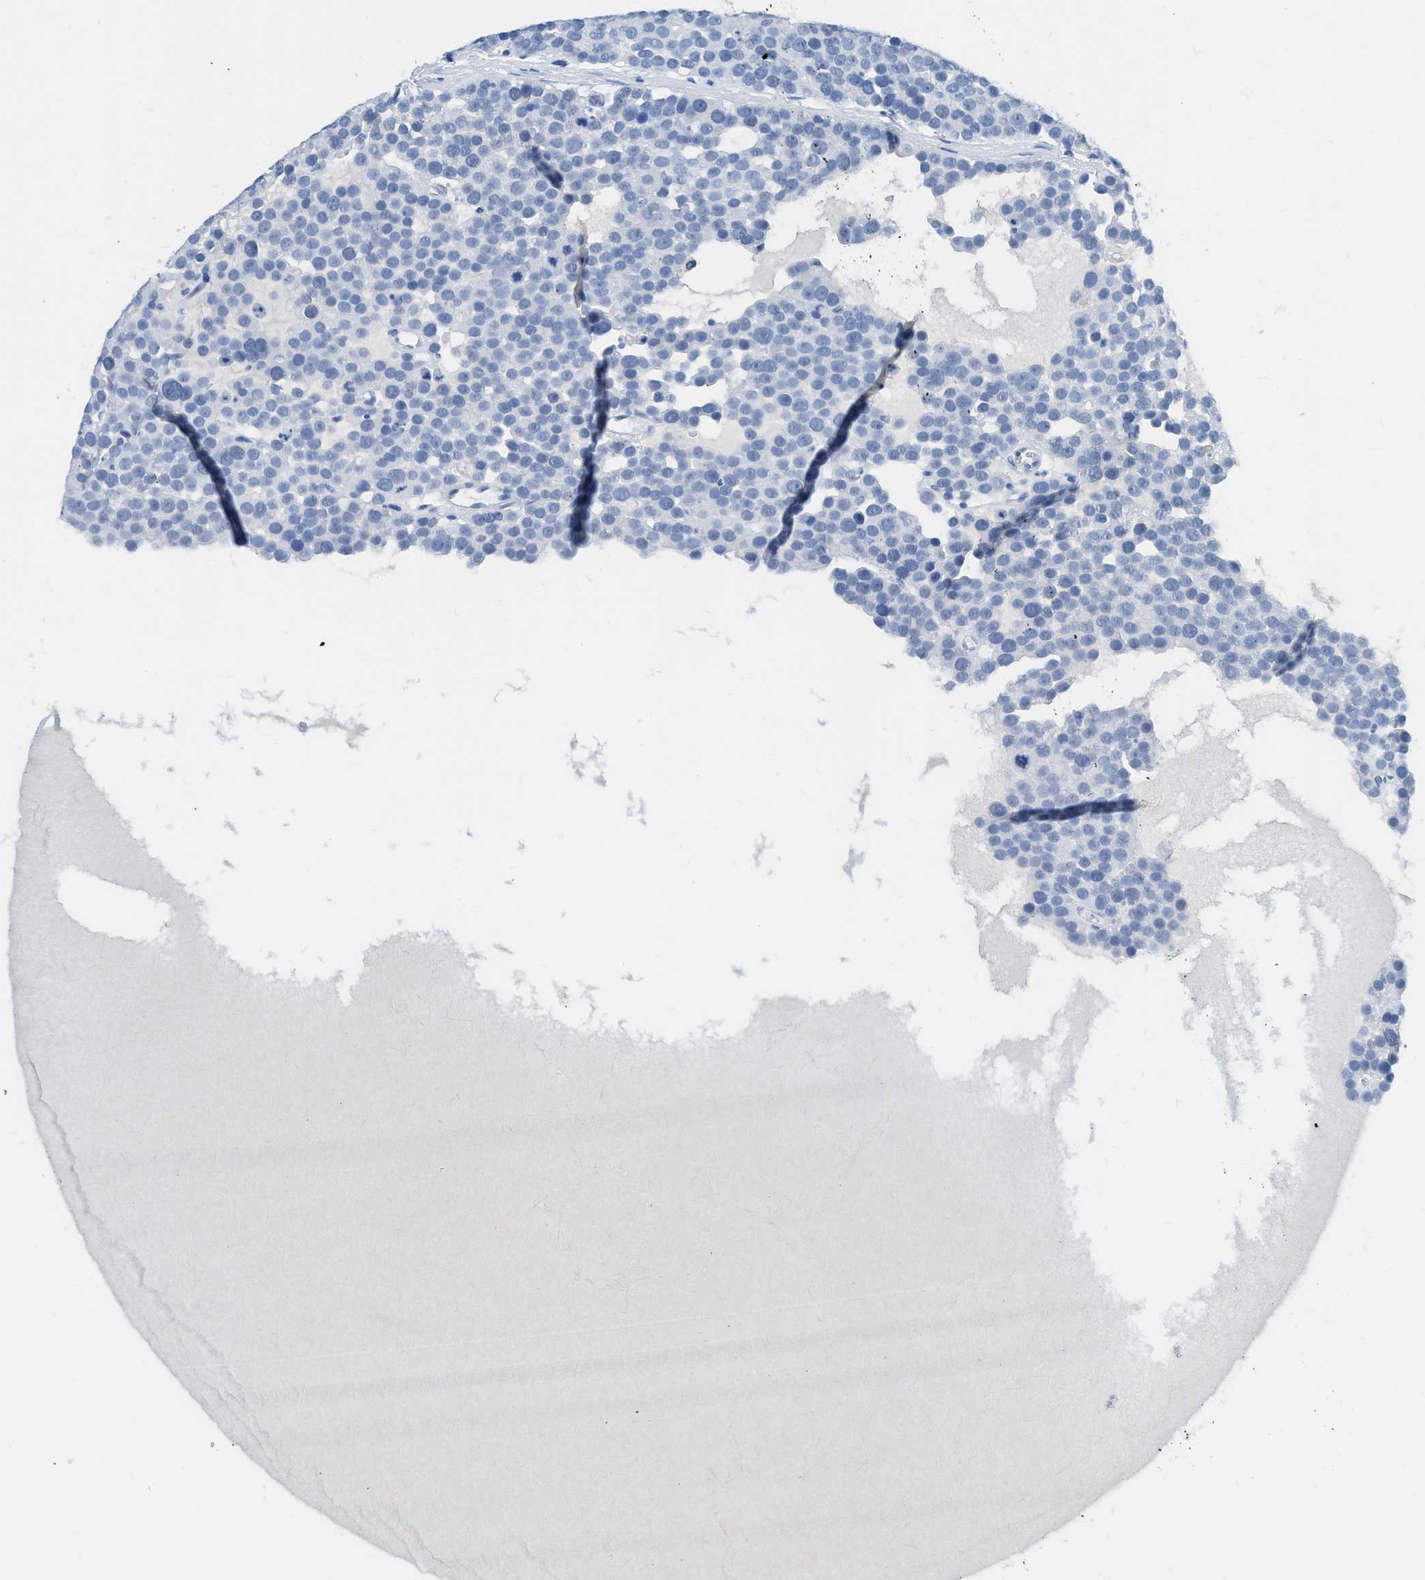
{"staining": {"intensity": "negative", "quantity": "none", "location": "none"}, "tissue": "testis cancer", "cell_type": "Tumor cells", "image_type": "cancer", "snomed": [{"axis": "morphology", "description": "Seminoma, NOS"}, {"axis": "topography", "description": "Testis"}], "caption": "This is an IHC histopathology image of testis cancer (seminoma). There is no positivity in tumor cells.", "gene": "TCF7", "patient": {"sex": "male", "age": 71}}